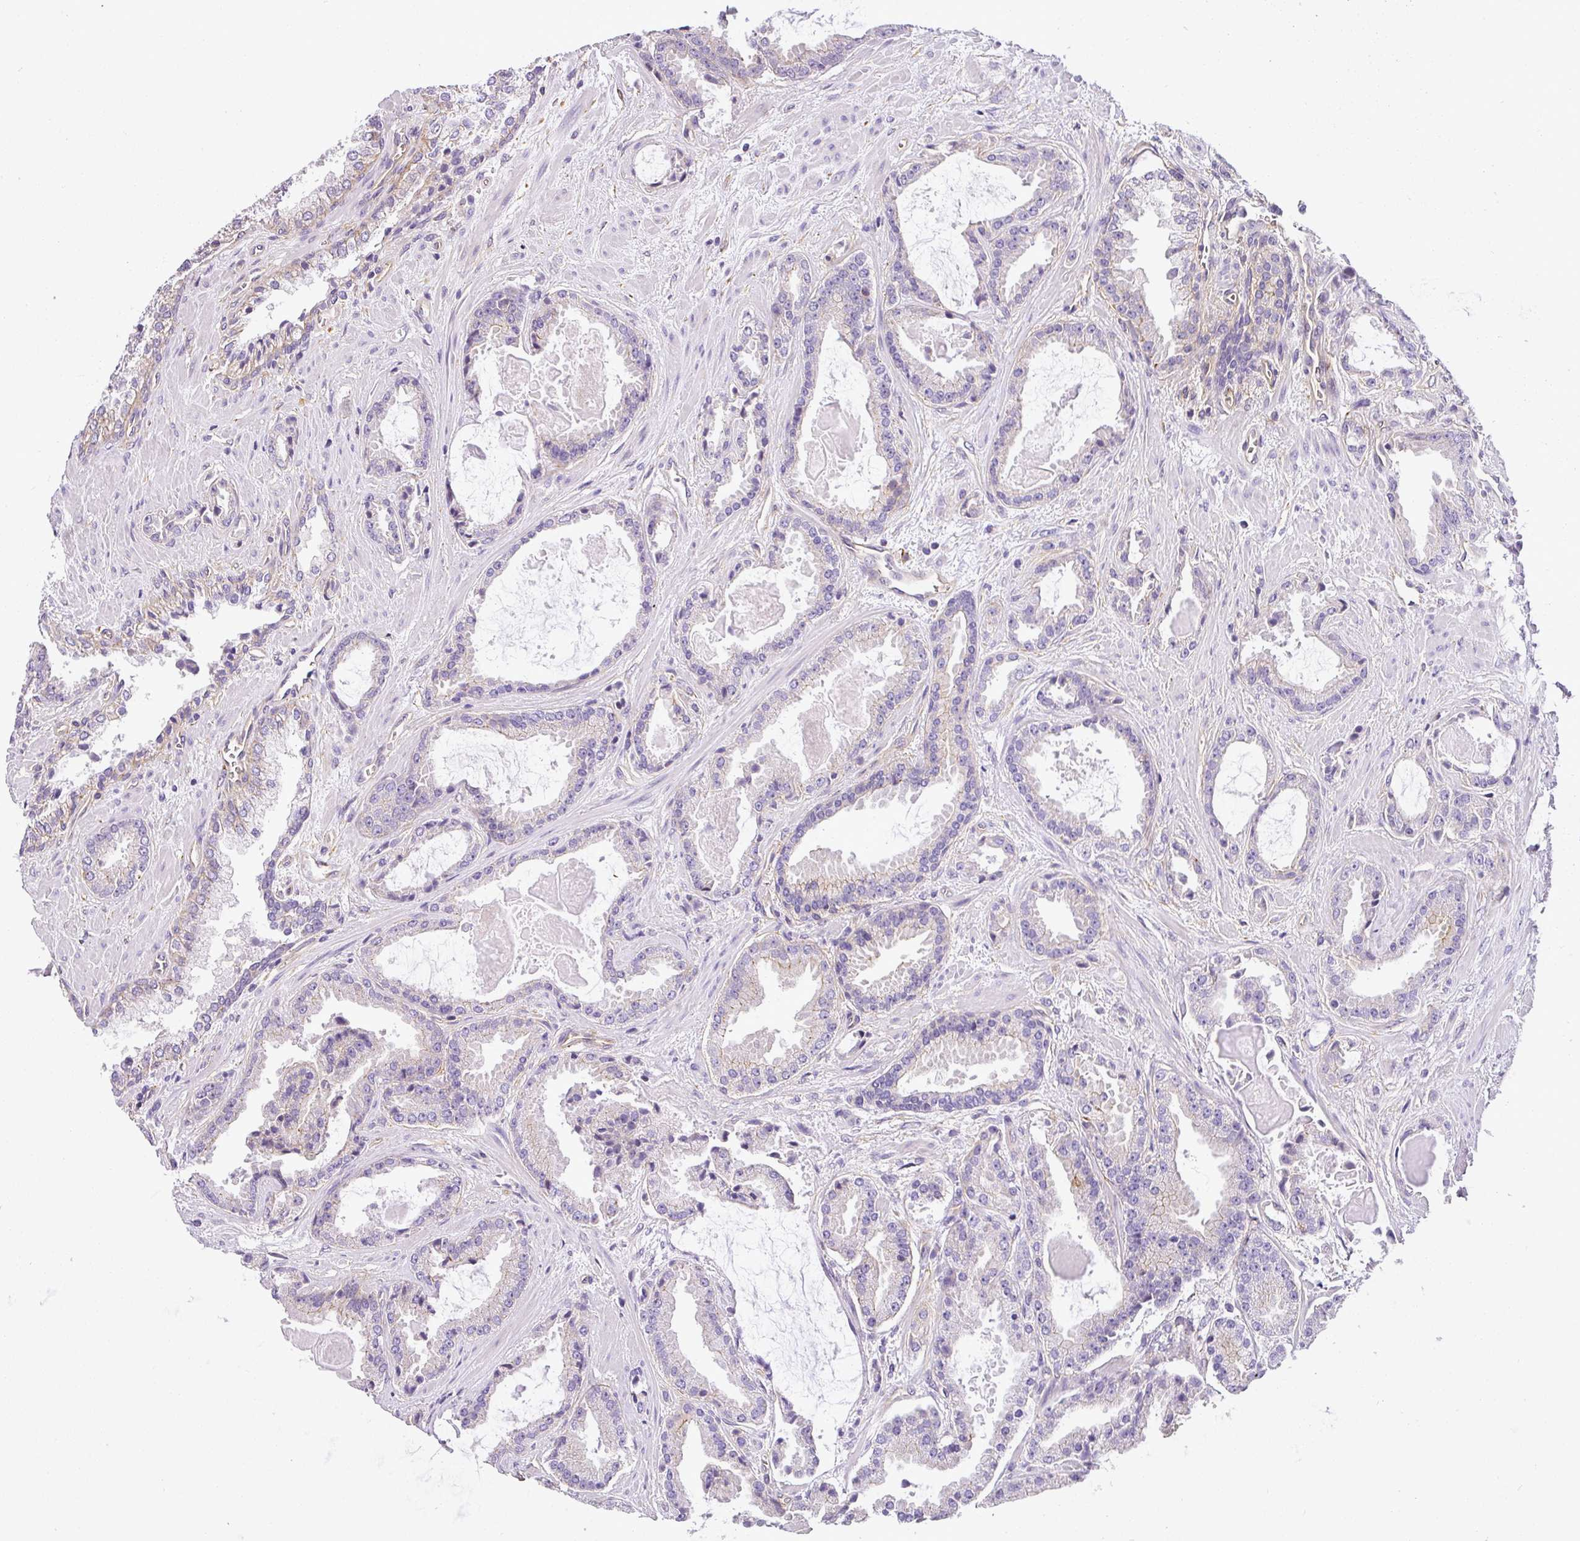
{"staining": {"intensity": "negative", "quantity": "none", "location": "none"}, "tissue": "prostate cancer", "cell_type": "Tumor cells", "image_type": "cancer", "snomed": [{"axis": "morphology", "description": "Adenocarcinoma, Low grade"}, {"axis": "topography", "description": "Prostate"}], "caption": "This is a micrograph of IHC staining of prostate cancer, which shows no staining in tumor cells.", "gene": "OR11H4", "patient": {"sex": "male", "age": 62}}